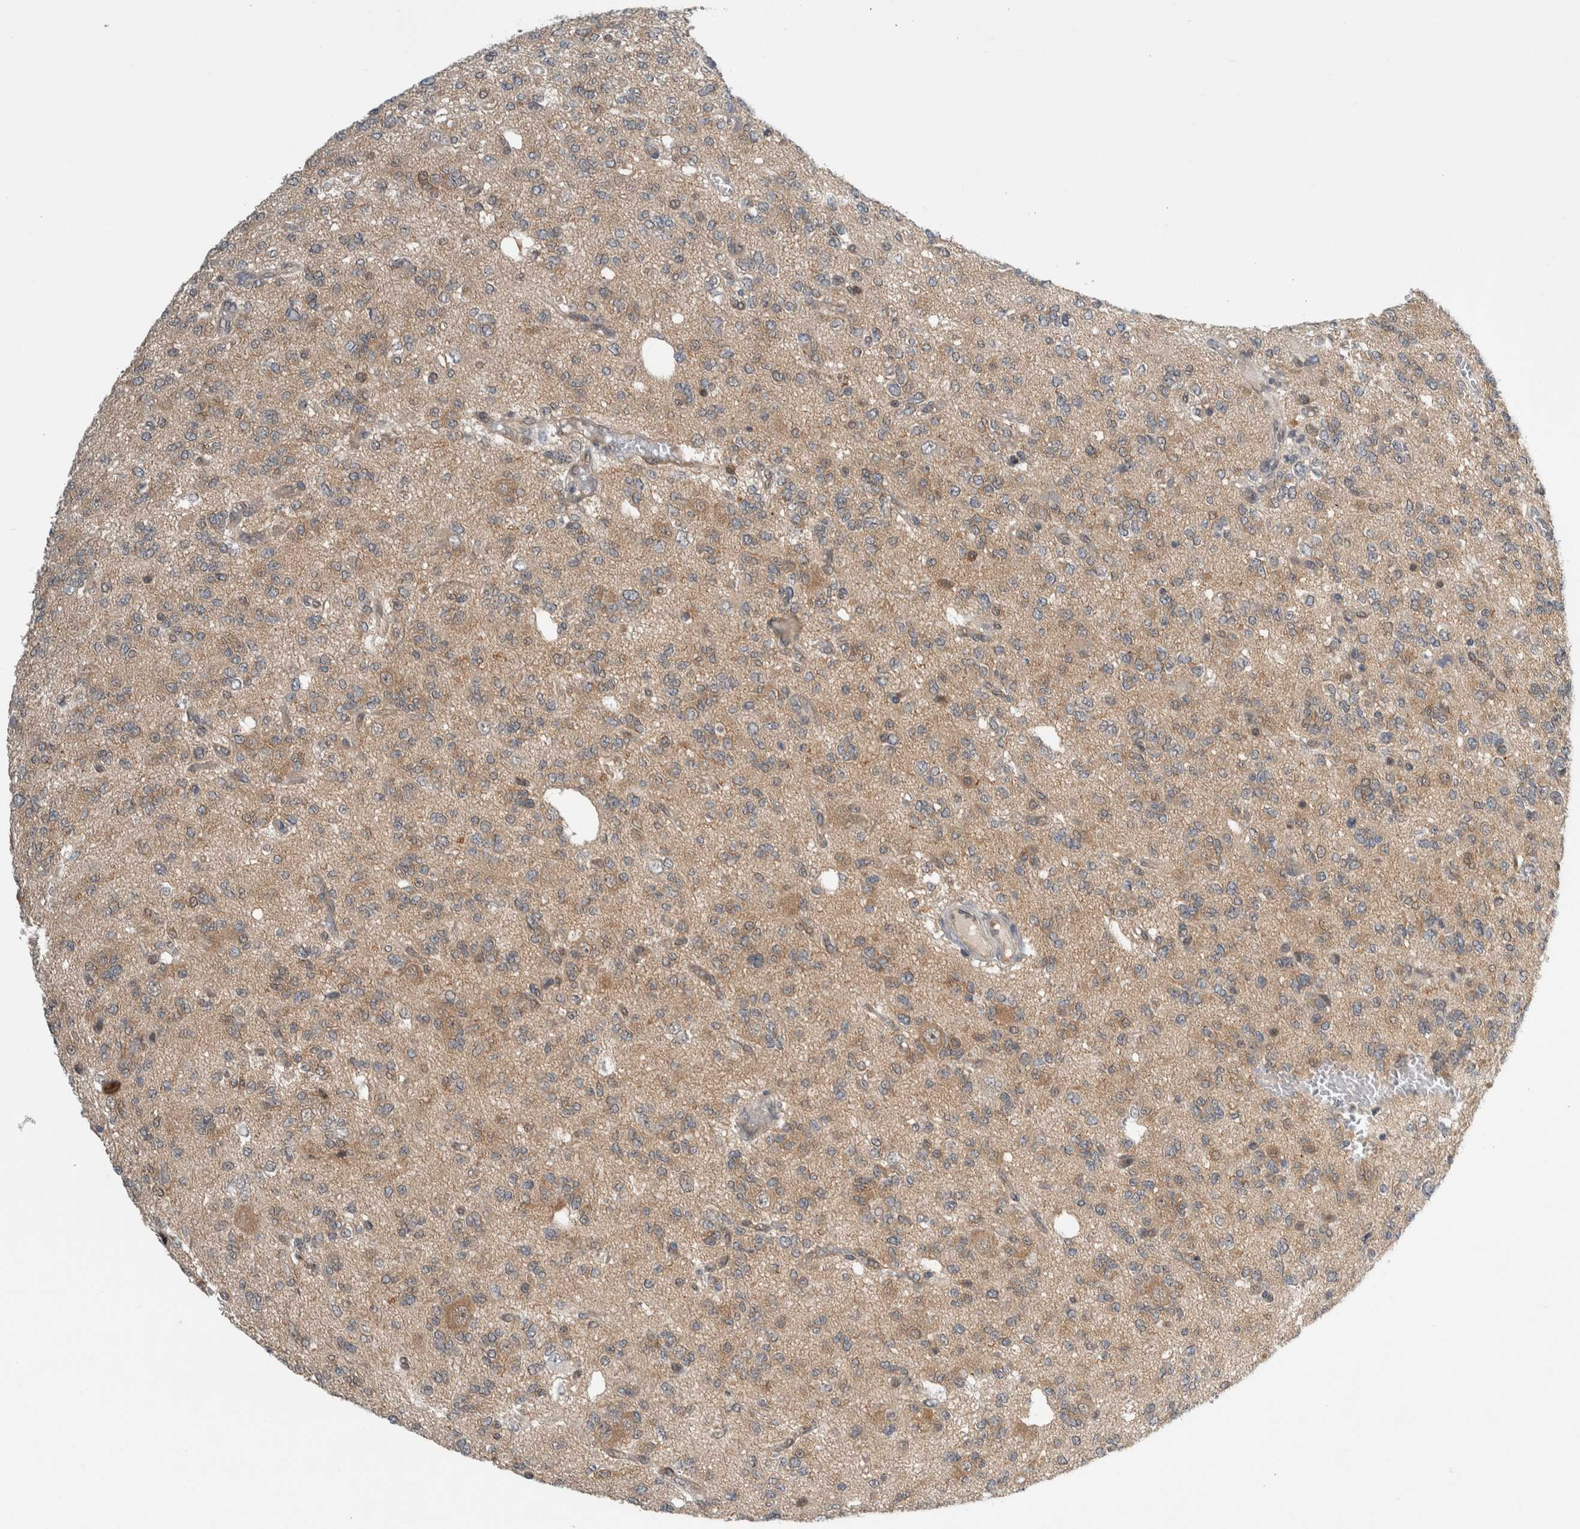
{"staining": {"intensity": "moderate", "quantity": "25%-75%", "location": "cytoplasmic/membranous"}, "tissue": "glioma", "cell_type": "Tumor cells", "image_type": "cancer", "snomed": [{"axis": "morphology", "description": "Glioma, malignant, Low grade"}, {"axis": "topography", "description": "Brain"}], "caption": "Malignant glioma (low-grade) stained with DAB (3,3'-diaminobenzidine) immunohistochemistry demonstrates medium levels of moderate cytoplasmic/membranous expression in approximately 25%-75% of tumor cells.", "gene": "CCDC43", "patient": {"sex": "male", "age": 38}}